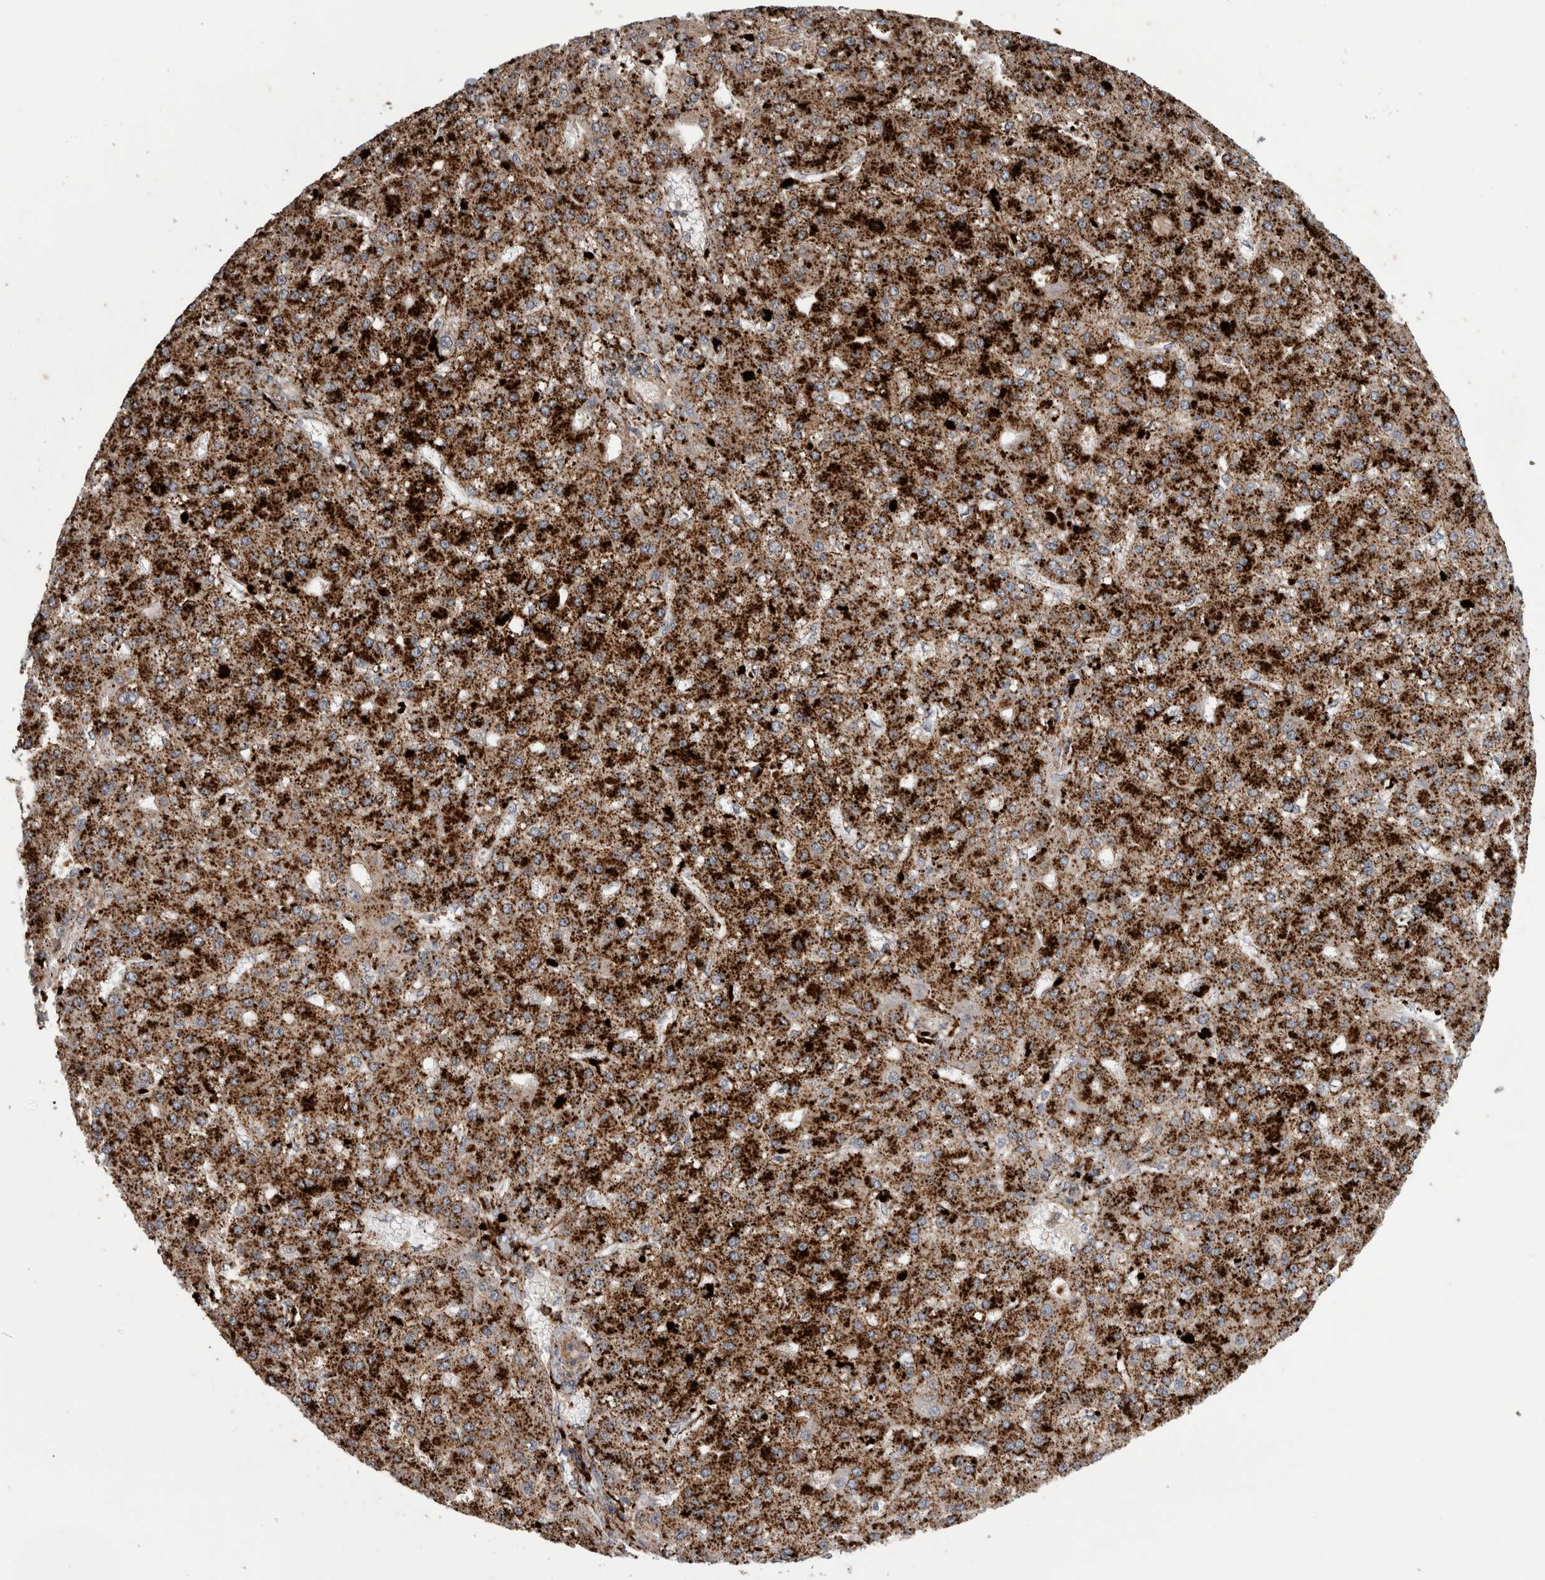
{"staining": {"intensity": "strong", "quantity": ">75%", "location": "cytoplasmic/membranous"}, "tissue": "liver cancer", "cell_type": "Tumor cells", "image_type": "cancer", "snomed": [{"axis": "morphology", "description": "Carcinoma, Hepatocellular, NOS"}, {"axis": "topography", "description": "Liver"}], "caption": "The histopathology image demonstrates staining of liver cancer (hepatocellular carcinoma), revealing strong cytoplasmic/membranous protein positivity (brown color) within tumor cells.", "gene": "CTSZ", "patient": {"sex": "male", "age": 67}}